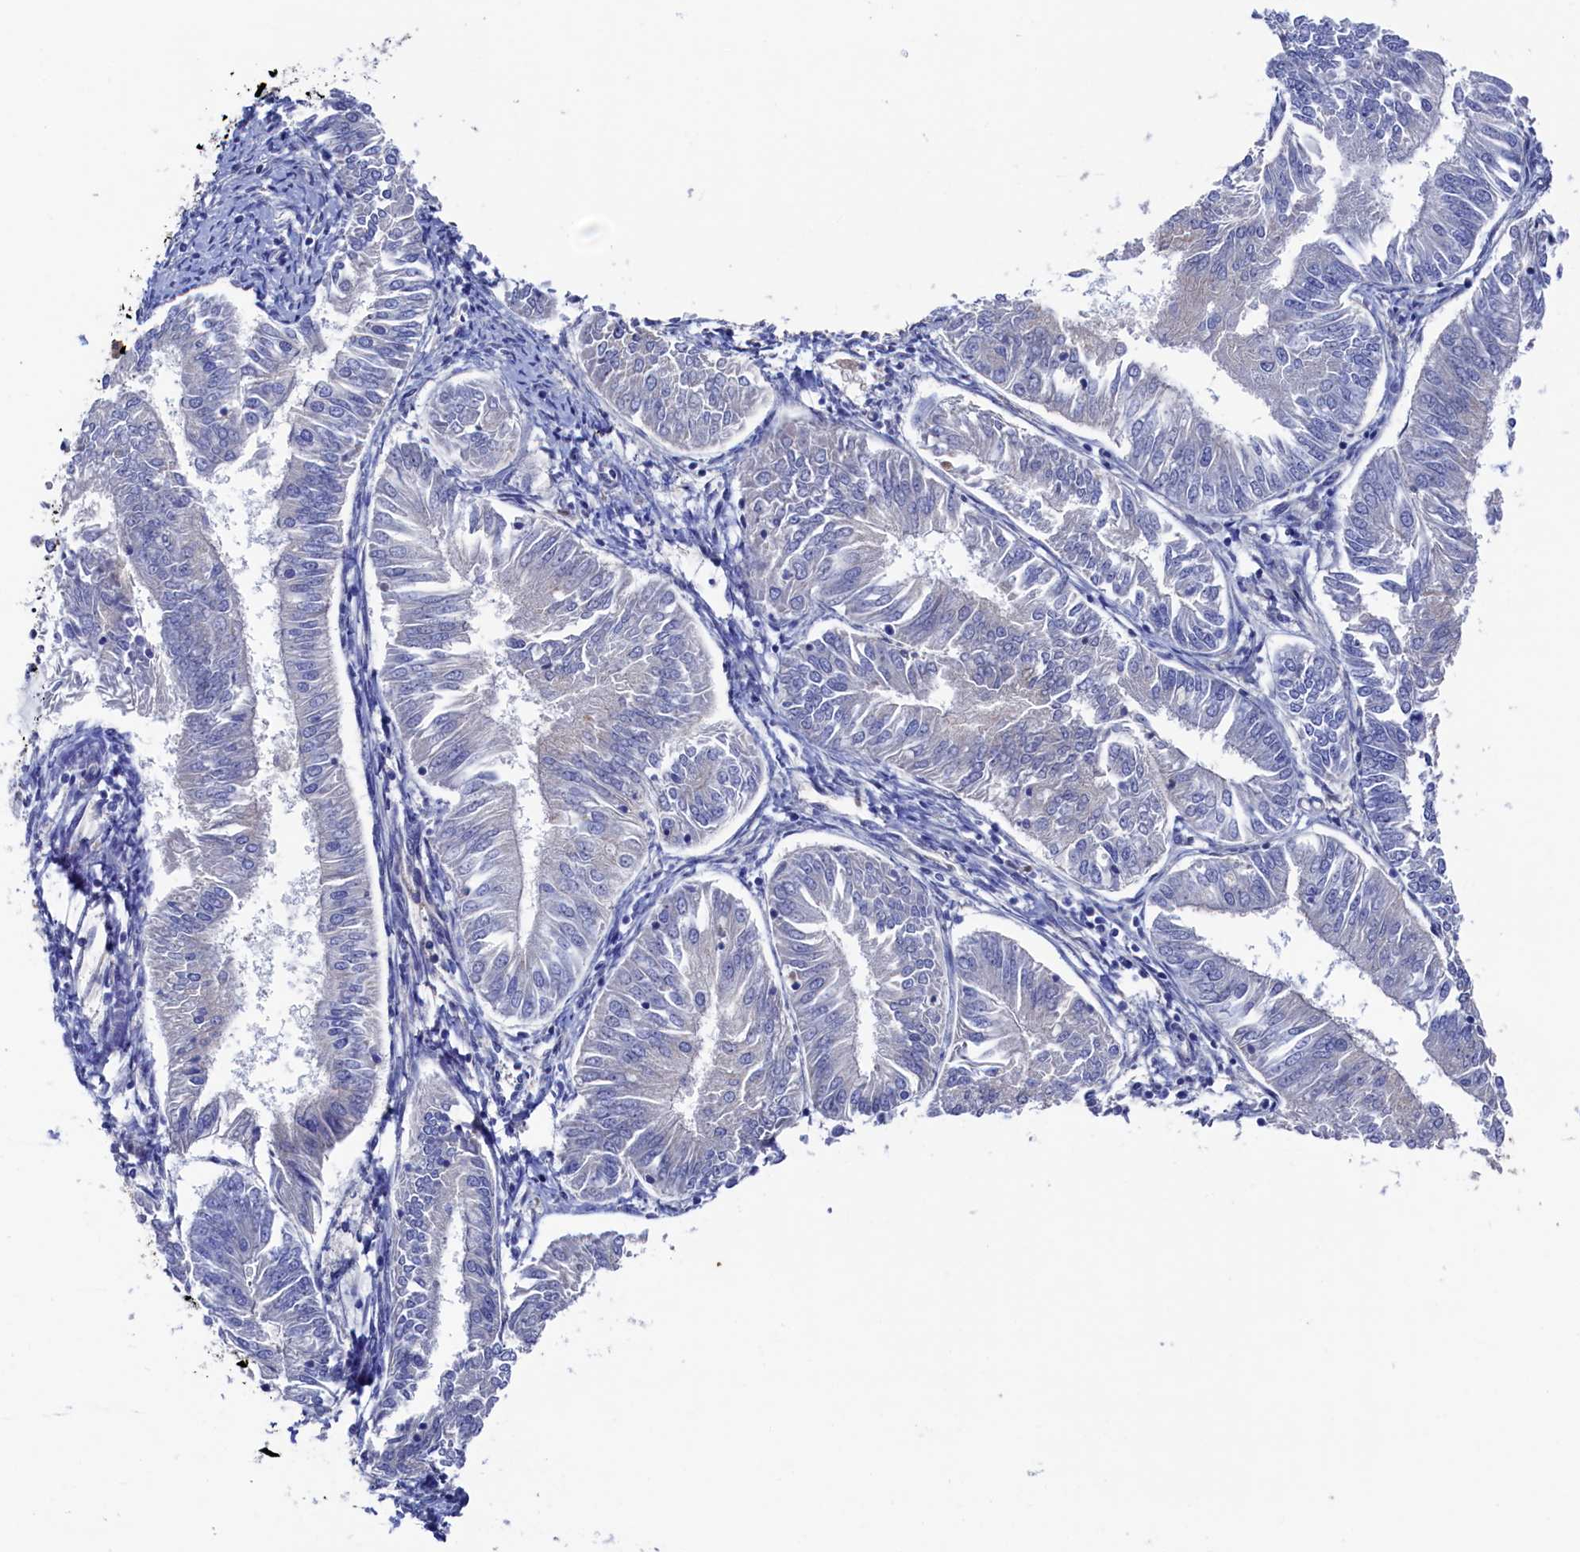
{"staining": {"intensity": "negative", "quantity": "none", "location": "none"}, "tissue": "endometrial cancer", "cell_type": "Tumor cells", "image_type": "cancer", "snomed": [{"axis": "morphology", "description": "Adenocarcinoma, NOS"}, {"axis": "topography", "description": "Endometrium"}], "caption": "DAB (3,3'-diaminobenzidine) immunohistochemical staining of endometrial cancer (adenocarcinoma) reveals no significant expression in tumor cells.", "gene": "RNH1", "patient": {"sex": "female", "age": 58}}